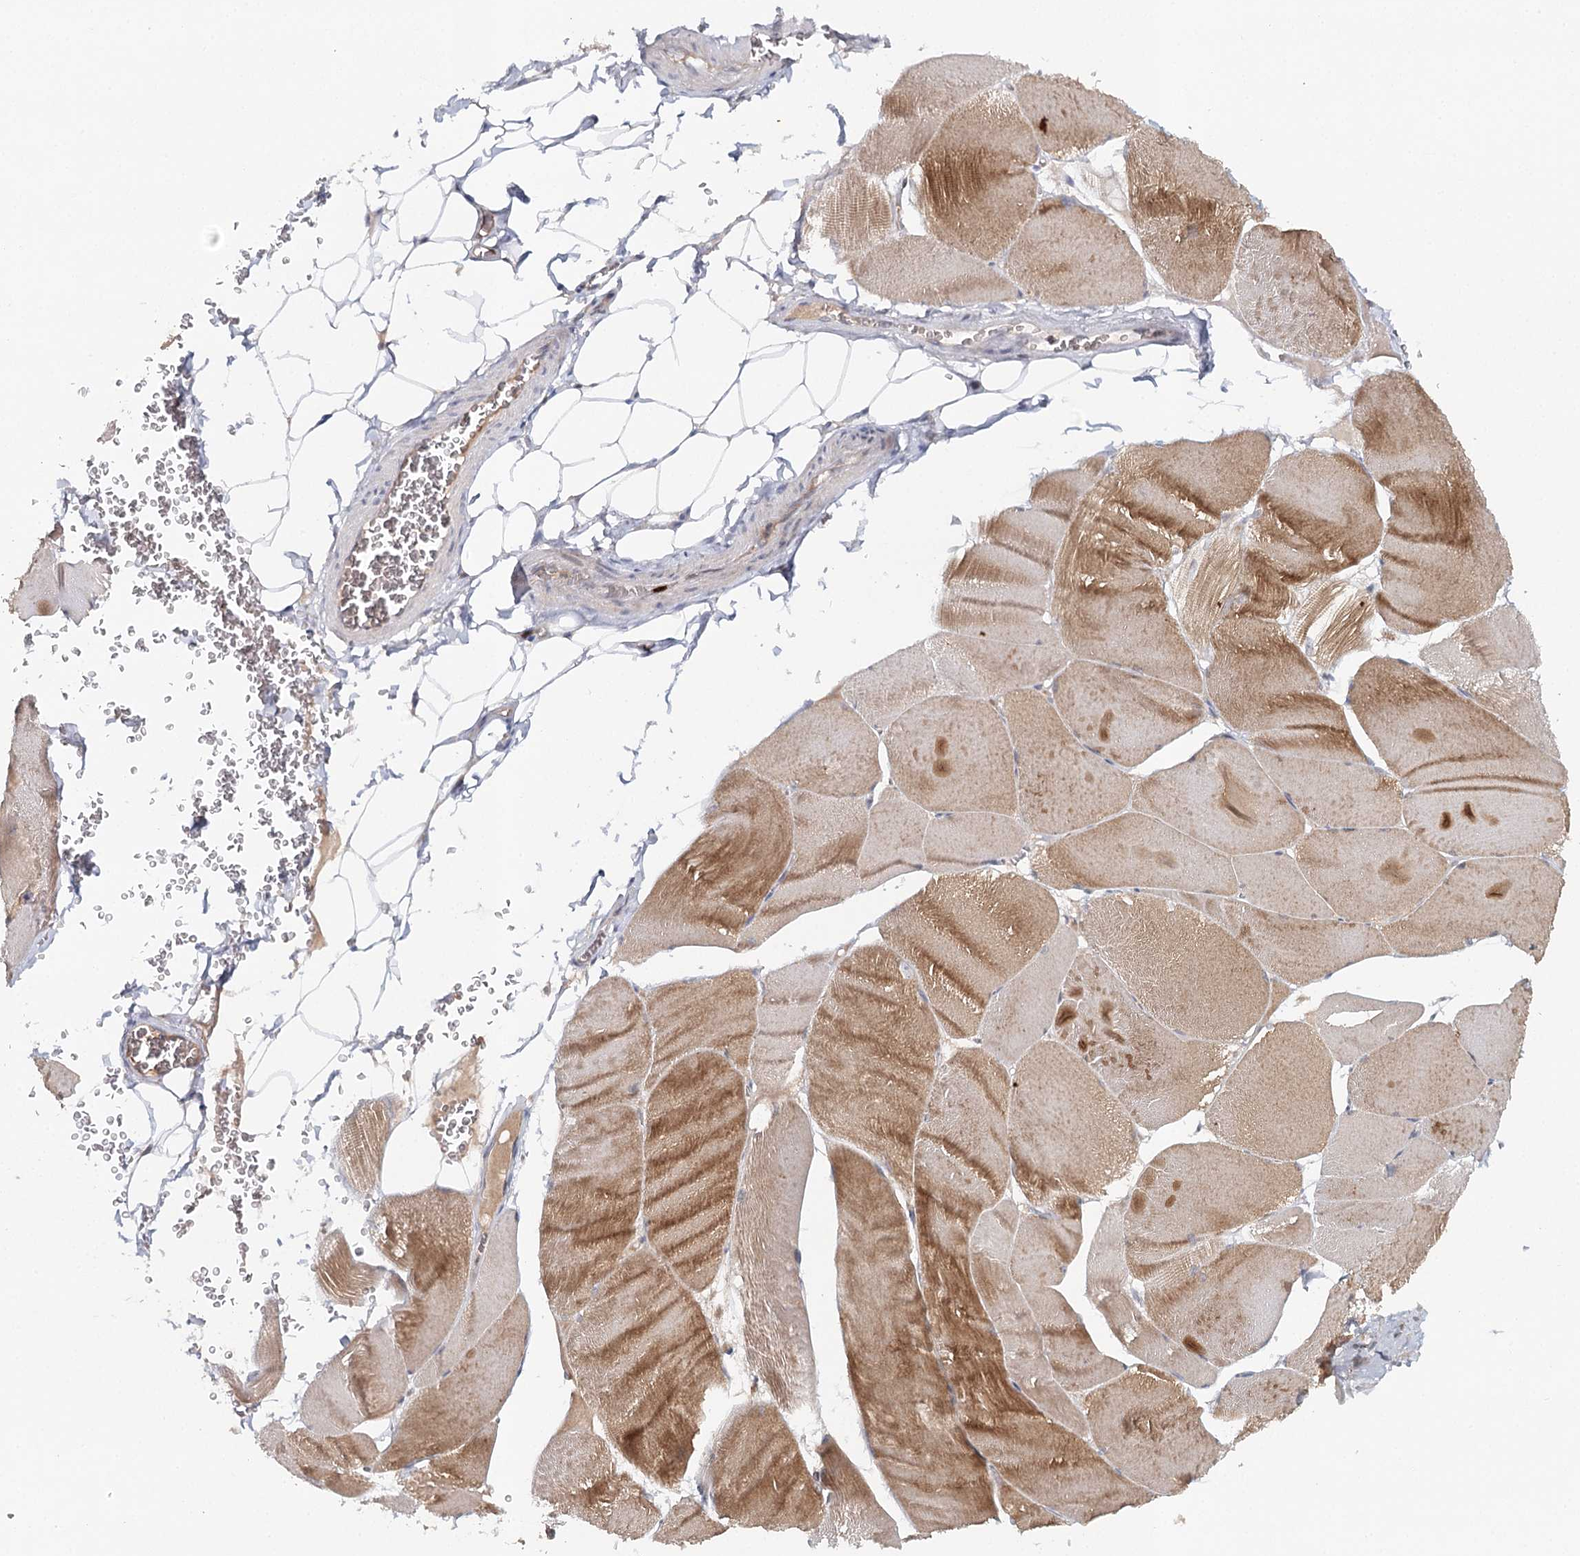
{"staining": {"intensity": "moderate", "quantity": ">75%", "location": "cytoplasmic/membranous"}, "tissue": "skeletal muscle", "cell_type": "Myocytes", "image_type": "normal", "snomed": [{"axis": "morphology", "description": "Normal tissue, NOS"}, {"axis": "morphology", "description": "Basal cell carcinoma"}, {"axis": "topography", "description": "Skeletal muscle"}], "caption": "High-magnification brightfield microscopy of normal skeletal muscle stained with DAB (3,3'-diaminobenzidine) (brown) and counterstained with hematoxylin (blue). myocytes exhibit moderate cytoplasmic/membranous expression is present in about>75% of cells.", "gene": "SLC41A2", "patient": {"sex": "female", "age": 64}}